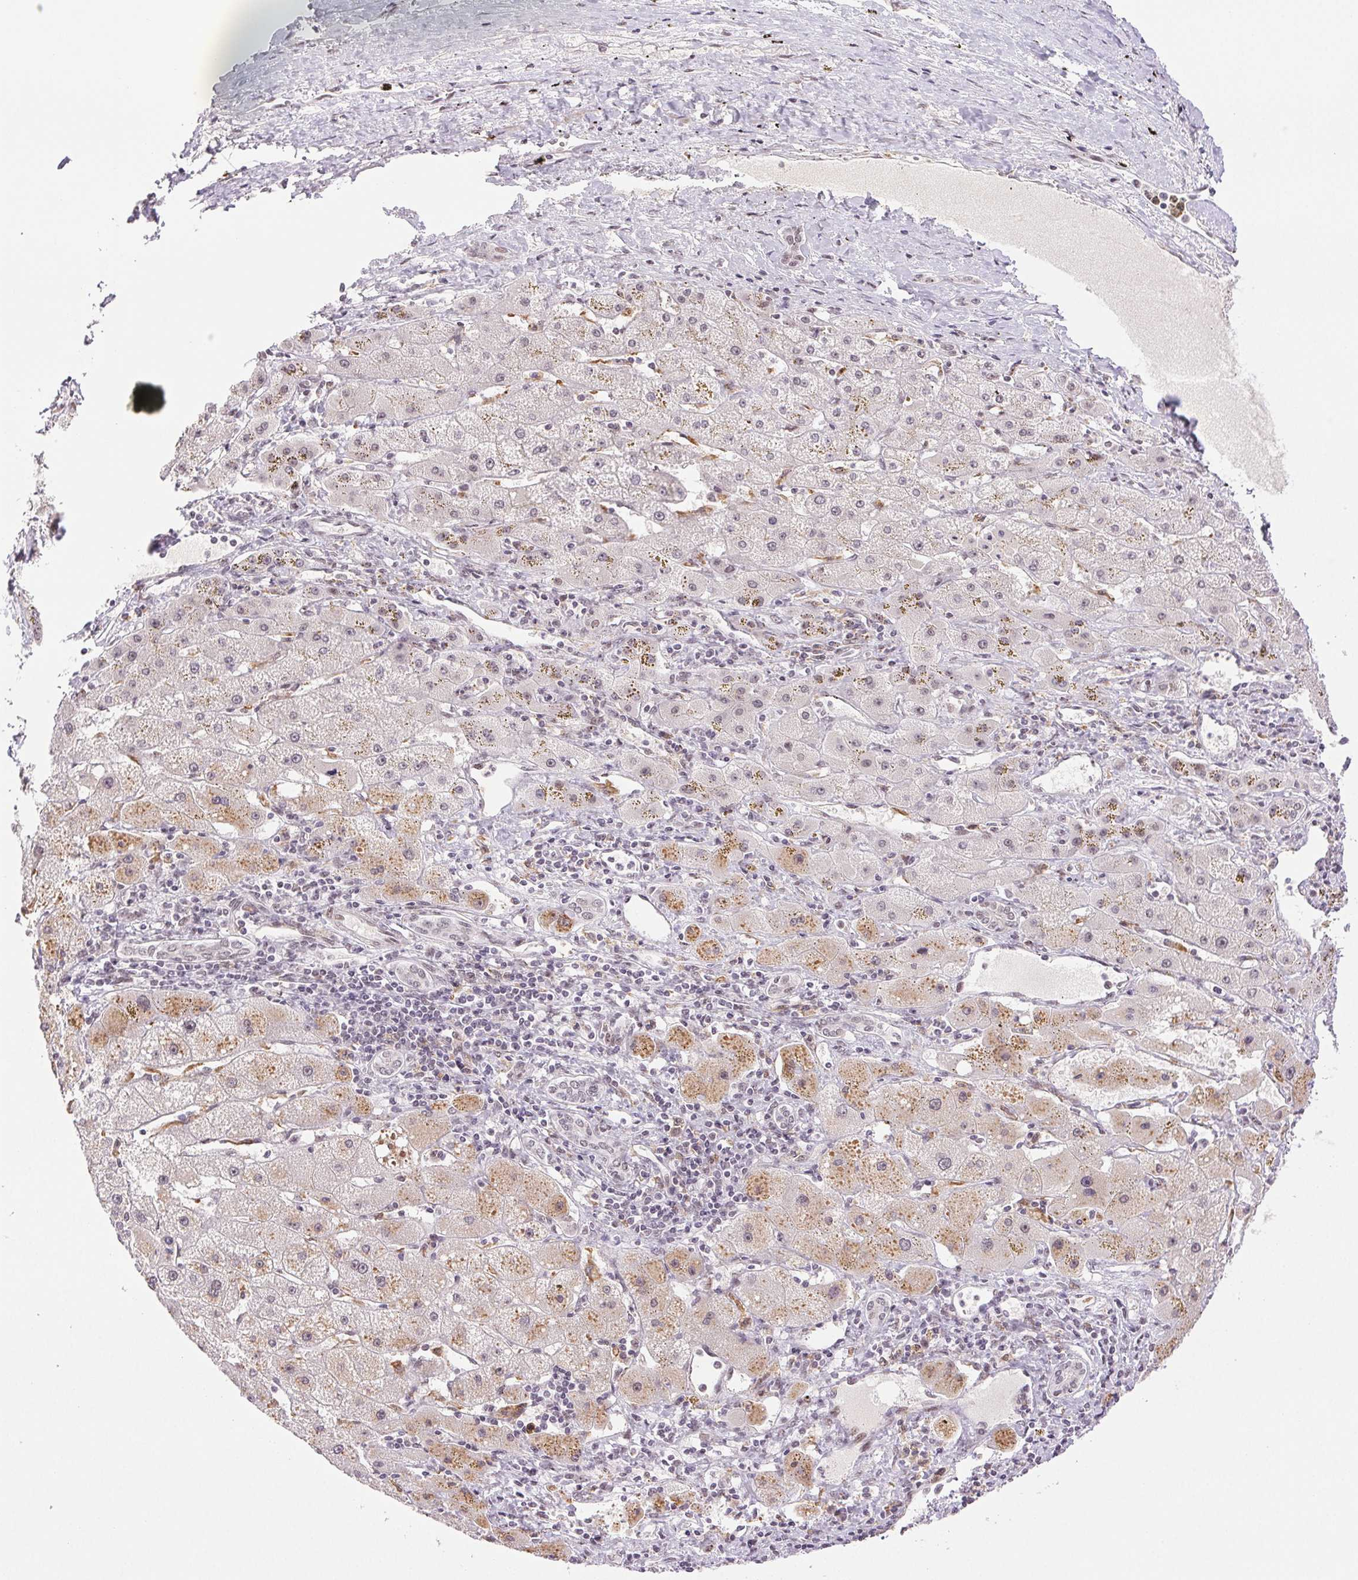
{"staining": {"intensity": "negative", "quantity": "none", "location": "none"}, "tissue": "liver cancer", "cell_type": "Tumor cells", "image_type": "cancer", "snomed": [{"axis": "morphology", "description": "Carcinoma, Hepatocellular, NOS"}, {"axis": "topography", "description": "Liver"}], "caption": "Tumor cells show no significant positivity in liver hepatocellular carcinoma.", "gene": "PRPF18", "patient": {"sex": "female", "age": 82}}